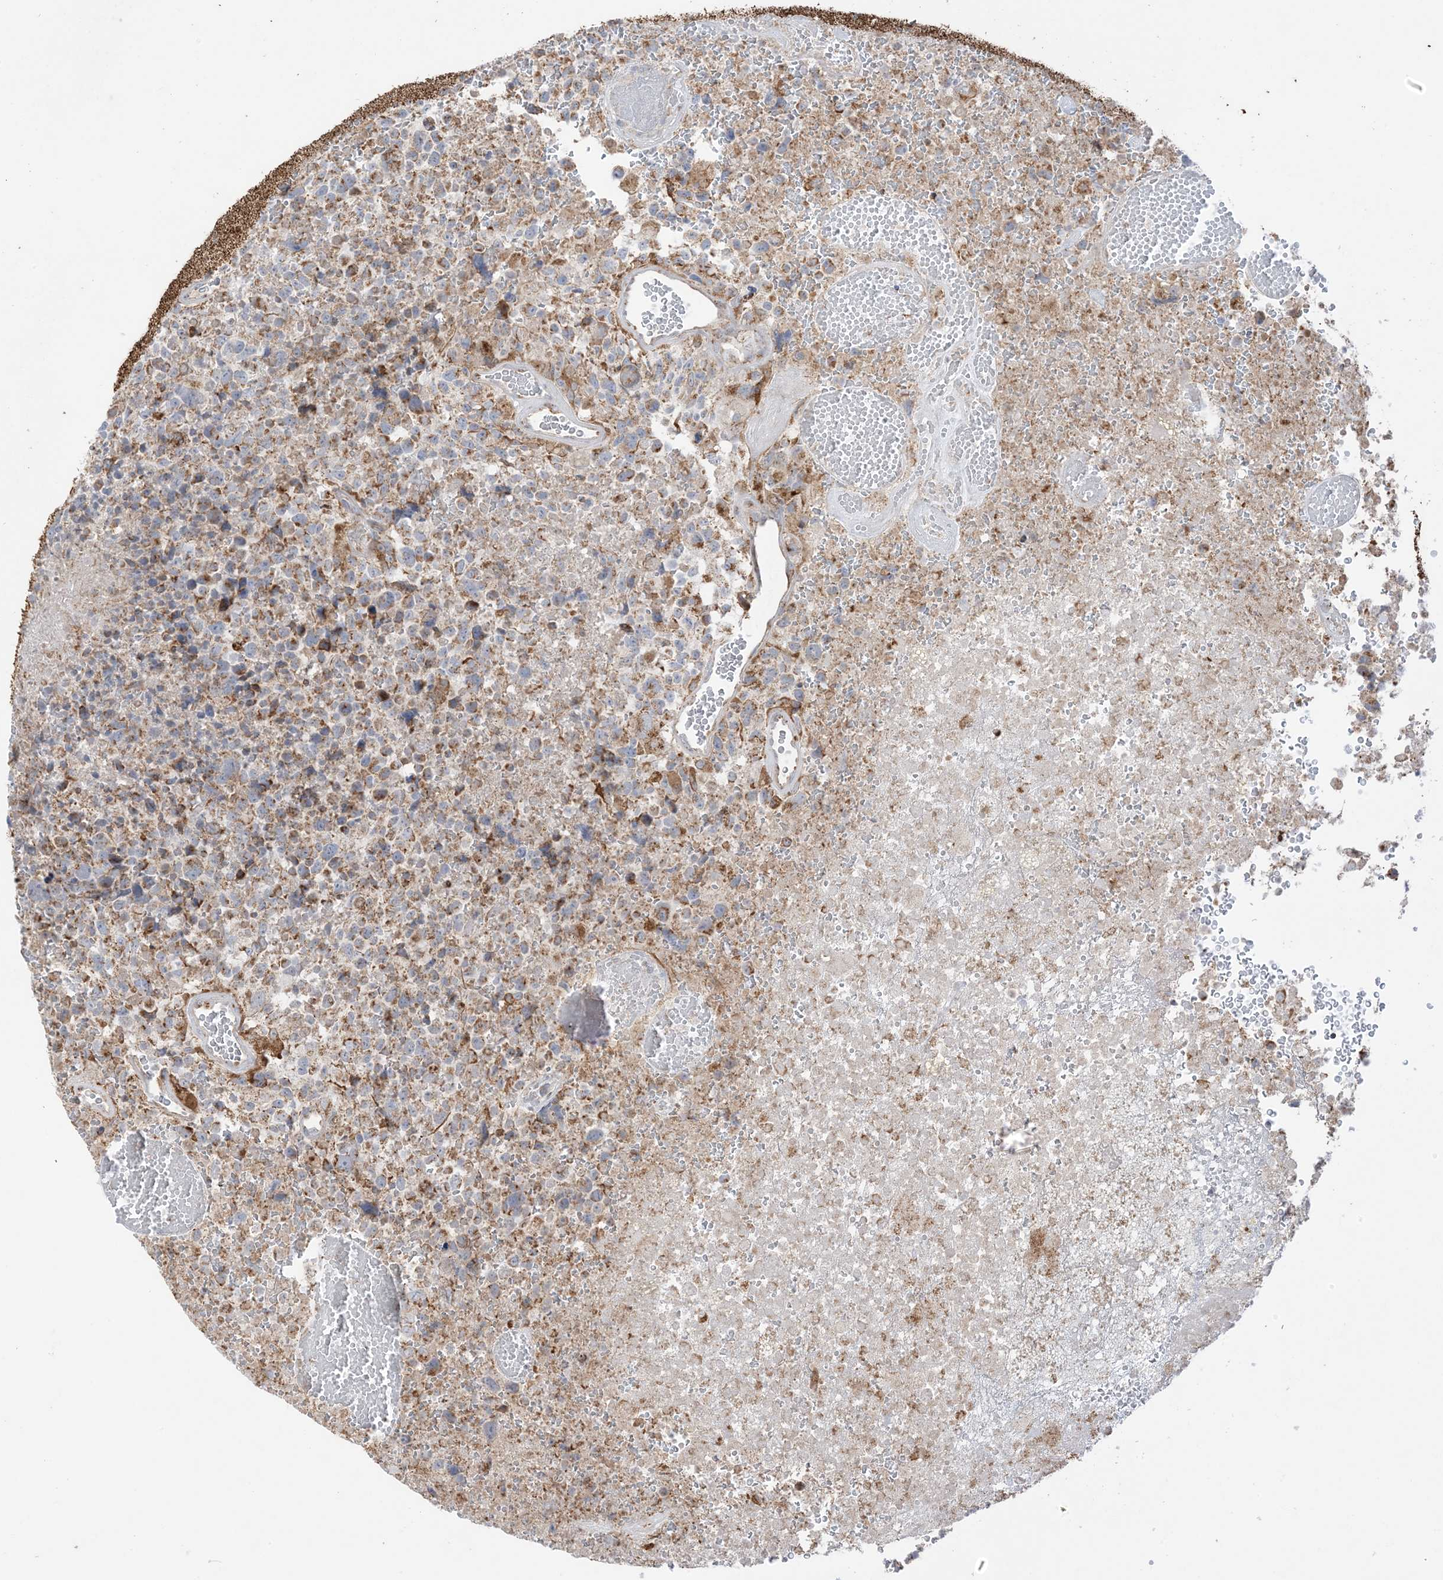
{"staining": {"intensity": "moderate", "quantity": ">75%", "location": "cytoplasmic/membranous"}, "tissue": "glioma", "cell_type": "Tumor cells", "image_type": "cancer", "snomed": [{"axis": "morphology", "description": "Glioma, malignant, High grade"}, {"axis": "topography", "description": "Brain"}], "caption": "DAB (3,3'-diaminobenzidine) immunohistochemical staining of glioma reveals moderate cytoplasmic/membranous protein positivity in about >75% of tumor cells. Immunohistochemistry (ihc) stains the protein in brown and the nuclei are stained blue.", "gene": "SLC25A12", "patient": {"sex": "male", "age": 69}}